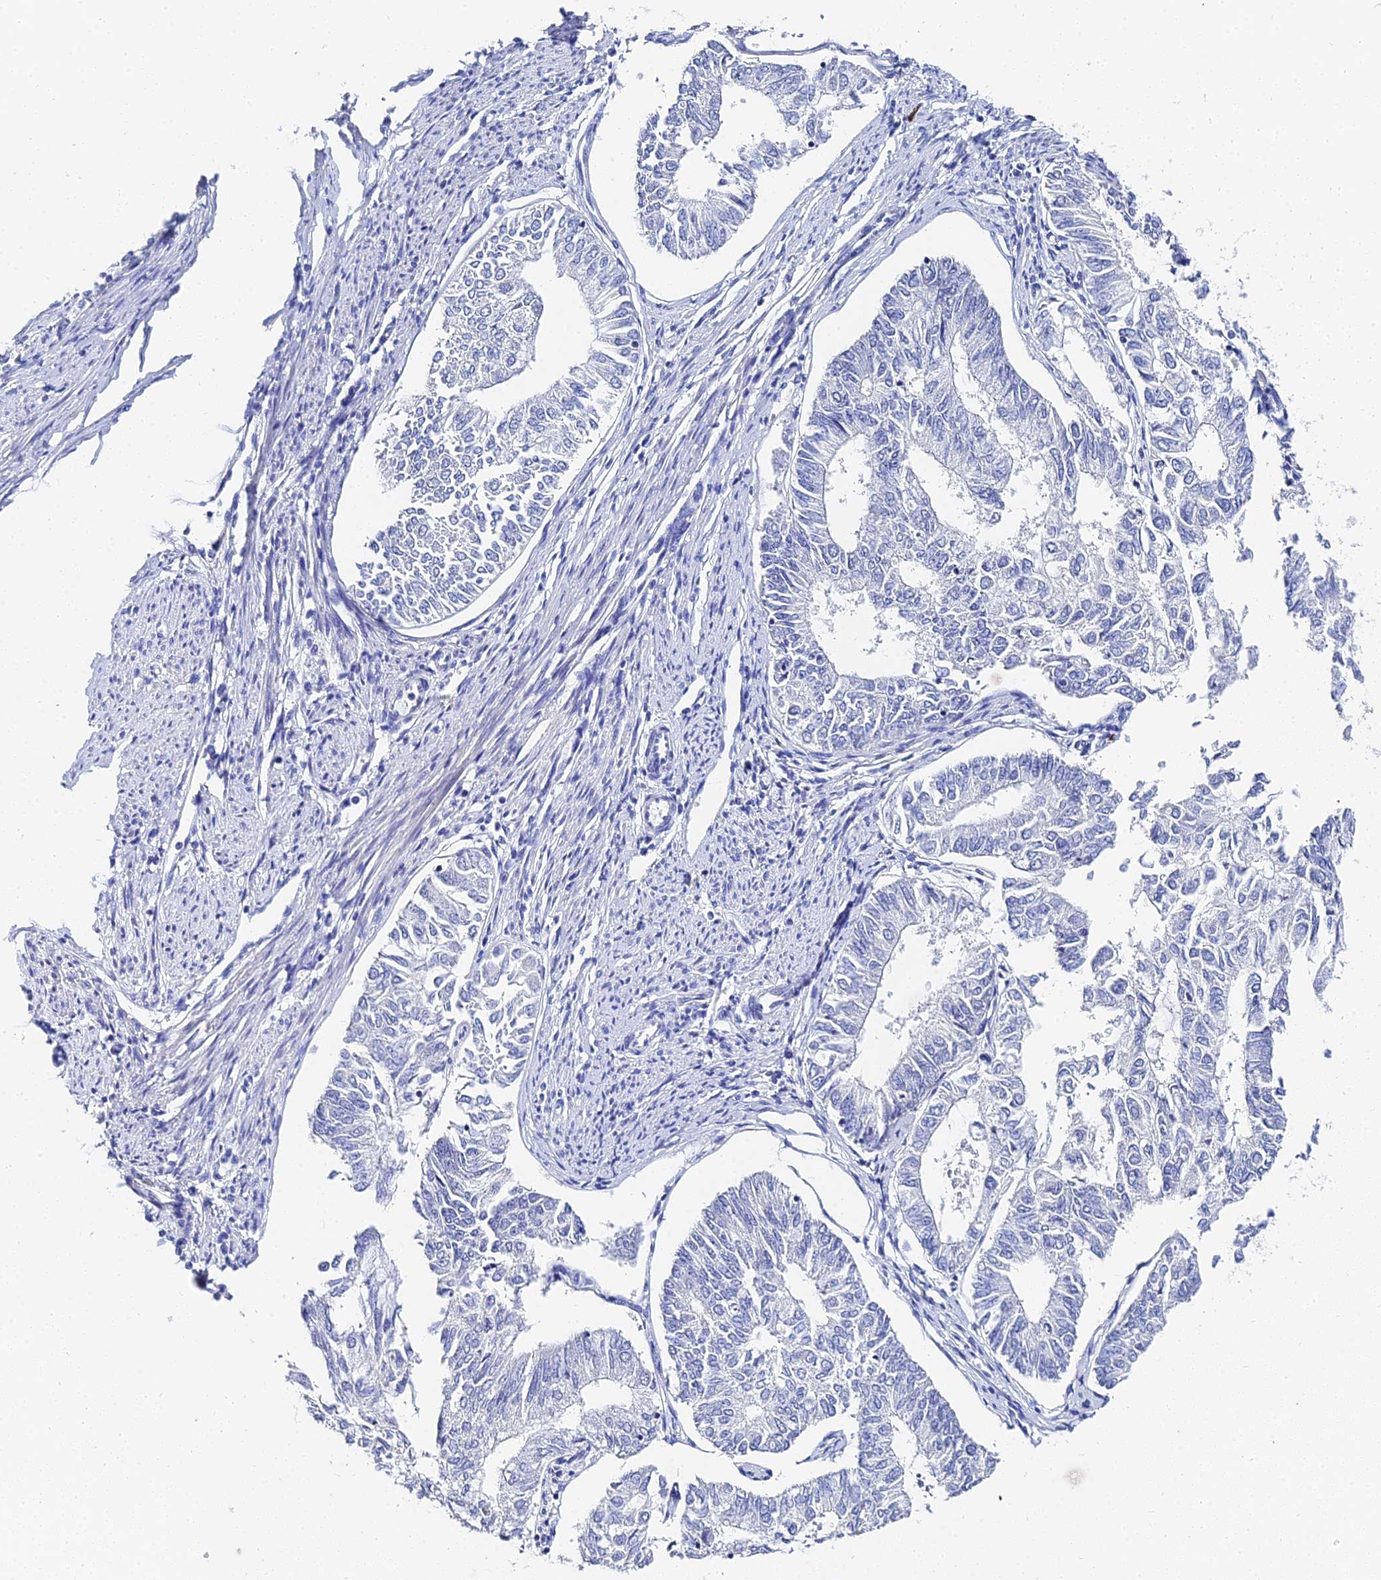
{"staining": {"intensity": "negative", "quantity": "none", "location": "none"}, "tissue": "endometrial cancer", "cell_type": "Tumor cells", "image_type": "cancer", "snomed": [{"axis": "morphology", "description": "Adenocarcinoma, NOS"}, {"axis": "topography", "description": "Endometrium"}], "caption": "Human endometrial cancer stained for a protein using immunohistochemistry shows no expression in tumor cells.", "gene": "KRT17", "patient": {"sex": "female", "age": 68}}